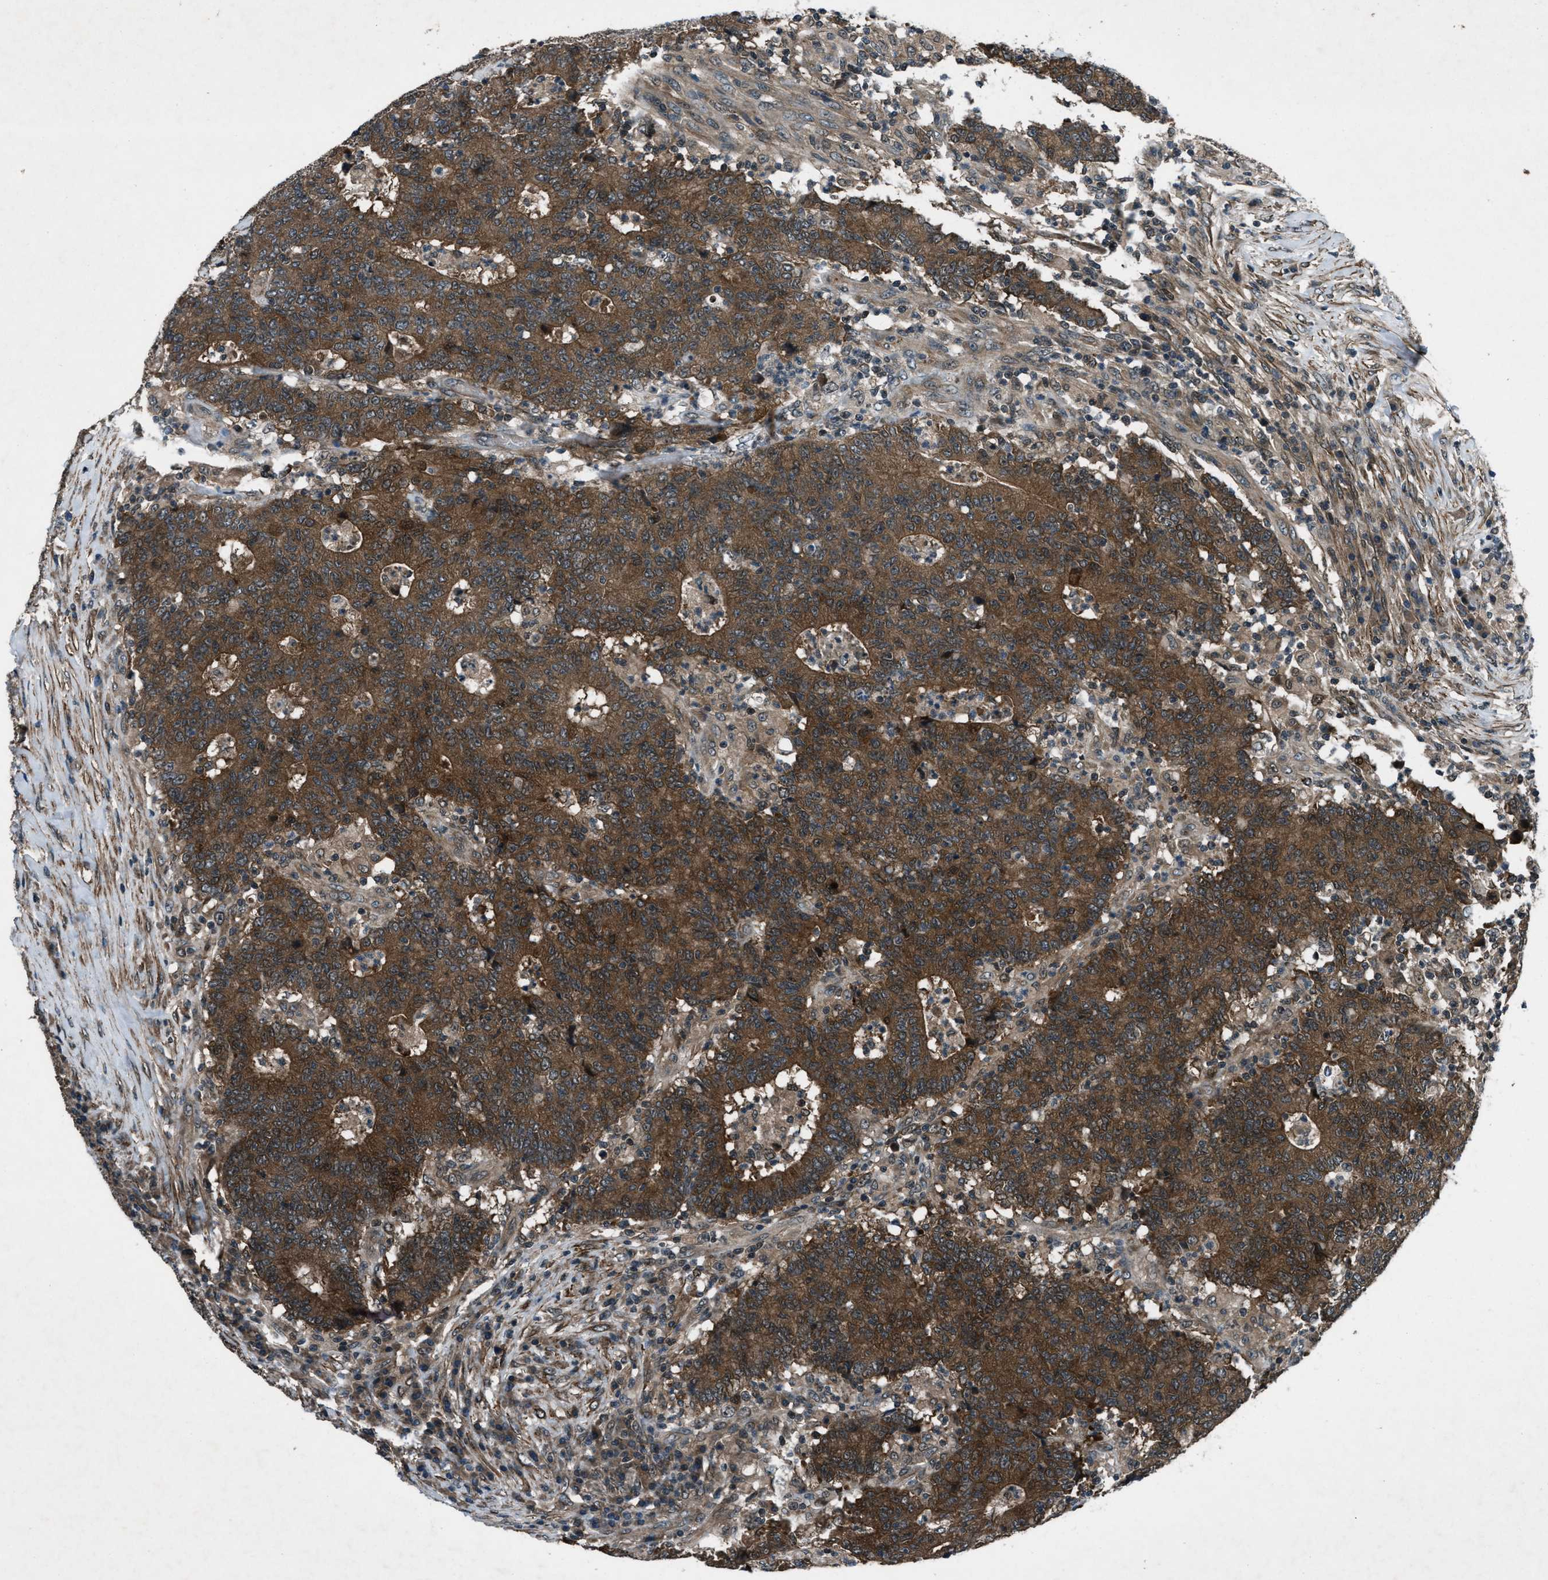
{"staining": {"intensity": "strong", "quantity": ">75%", "location": "cytoplasmic/membranous"}, "tissue": "colorectal cancer", "cell_type": "Tumor cells", "image_type": "cancer", "snomed": [{"axis": "morphology", "description": "Normal tissue, NOS"}, {"axis": "morphology", "description": "Adenocarcinoma, NOS"}, {"axis": "topography", "description": "Colon"}], "caption": "Immunohistochemical staining of colorectal cancer exhibits high levels of strong cytoplasmic/membranous protein expression in approximately >75% of tumor cells. Using DAB (3,3'-diaminobenzidine) (brown) and hematoxylin (blue) stains, captured at high magnification using brightfield microscopy.", "gene": "EPSTI1", "patient": {"sex": "female", "age": 75}}